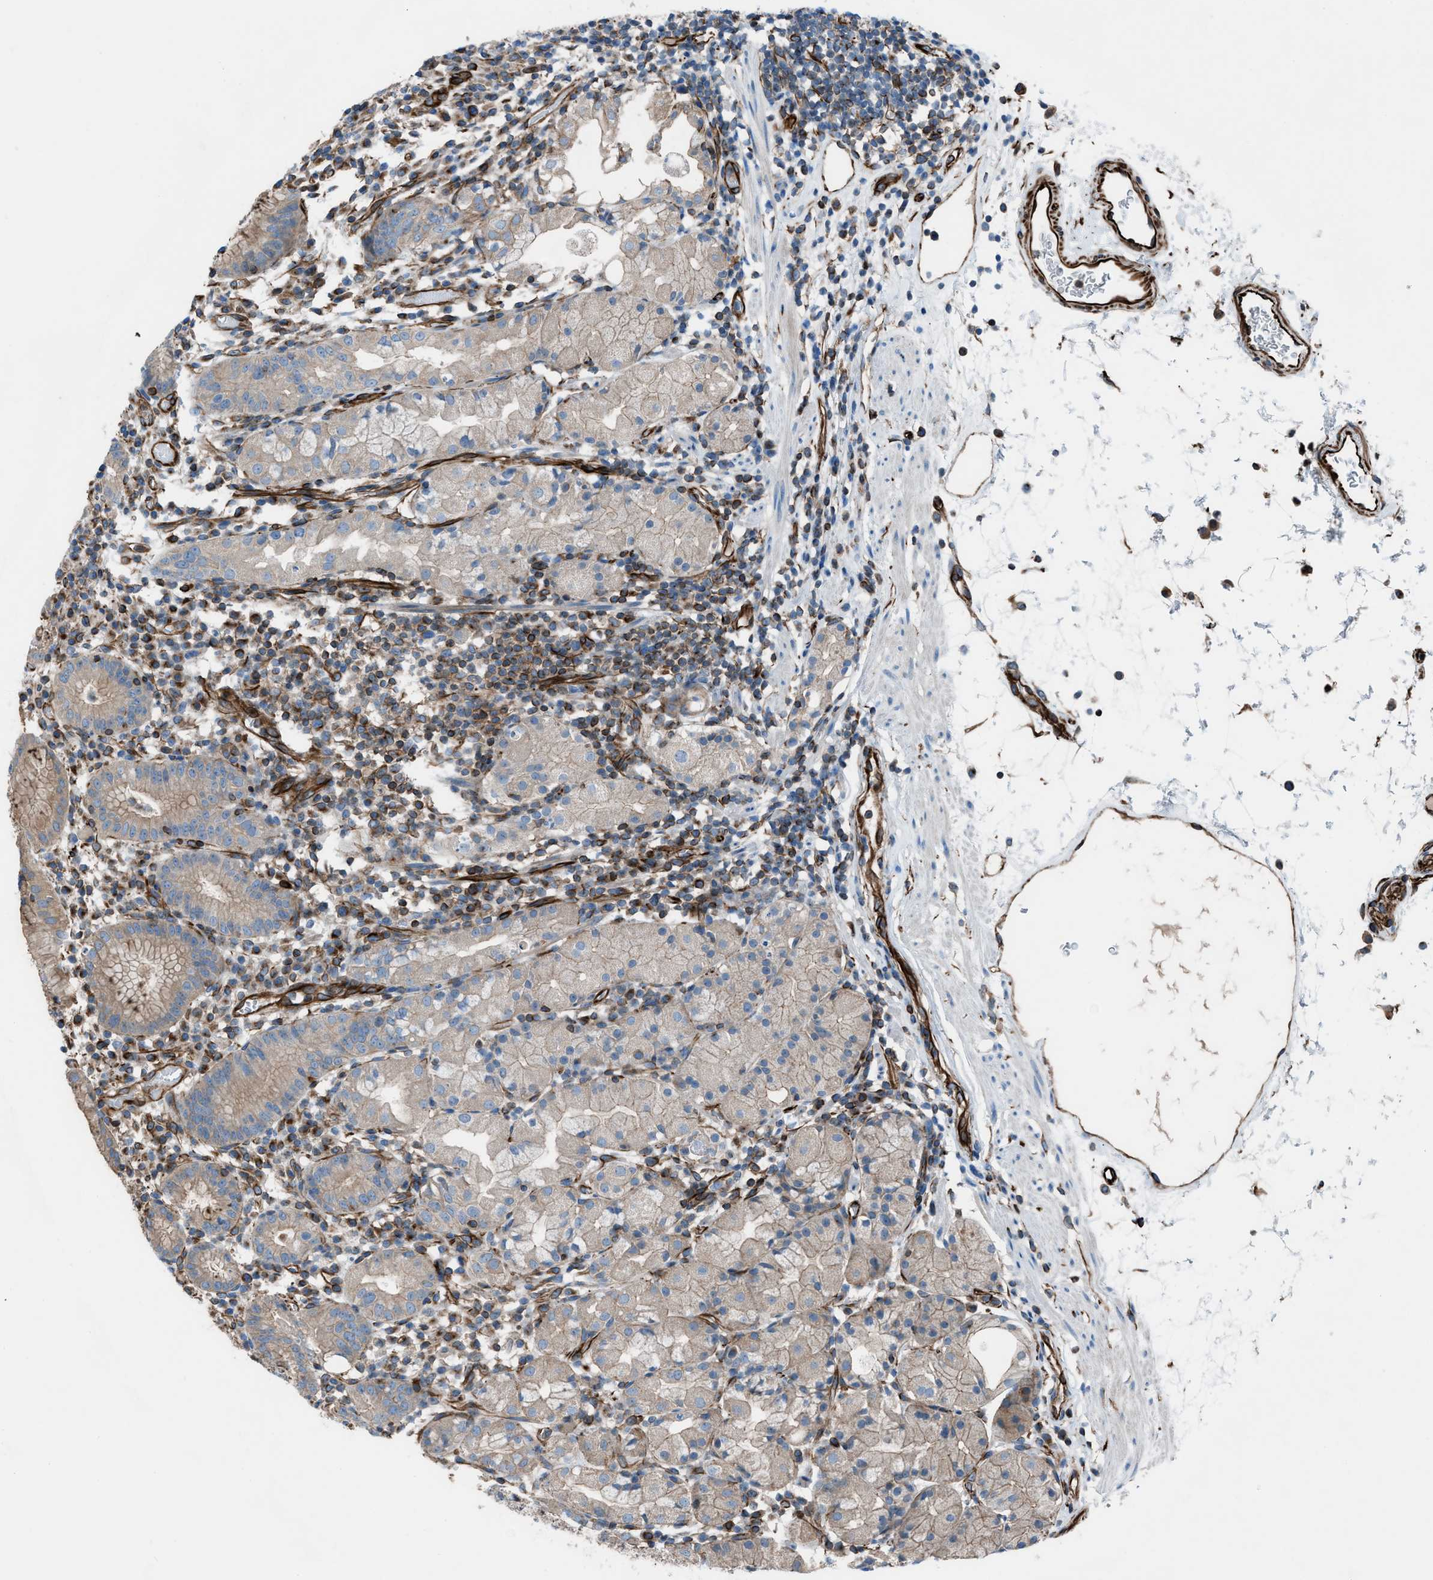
{"staining": {"intensity": "weak", "quantity": "25%-75%", "location": "cytoplasmic/membranous"}, "tissue": "stomach", "cell_type": "Glandular cells", "image_type": "normal", "snomed": [{"axis": "morphology", "description": "Normal tissue, NOS"}, {"axis": "topography", "description": "Stomach"}, {"axis": "topography", "description": "Stomach, lower"}], "caption": "IHC of unremarkable stomach demonstrates low levels of weak cytoplasmic/membranous expression in approximately 25%-75% of glandular cells. (Brightfield microscopy of DAB IHC at high magnification).", "gene": "CABP7", "patient": {"sex": "female", "age": 75}}